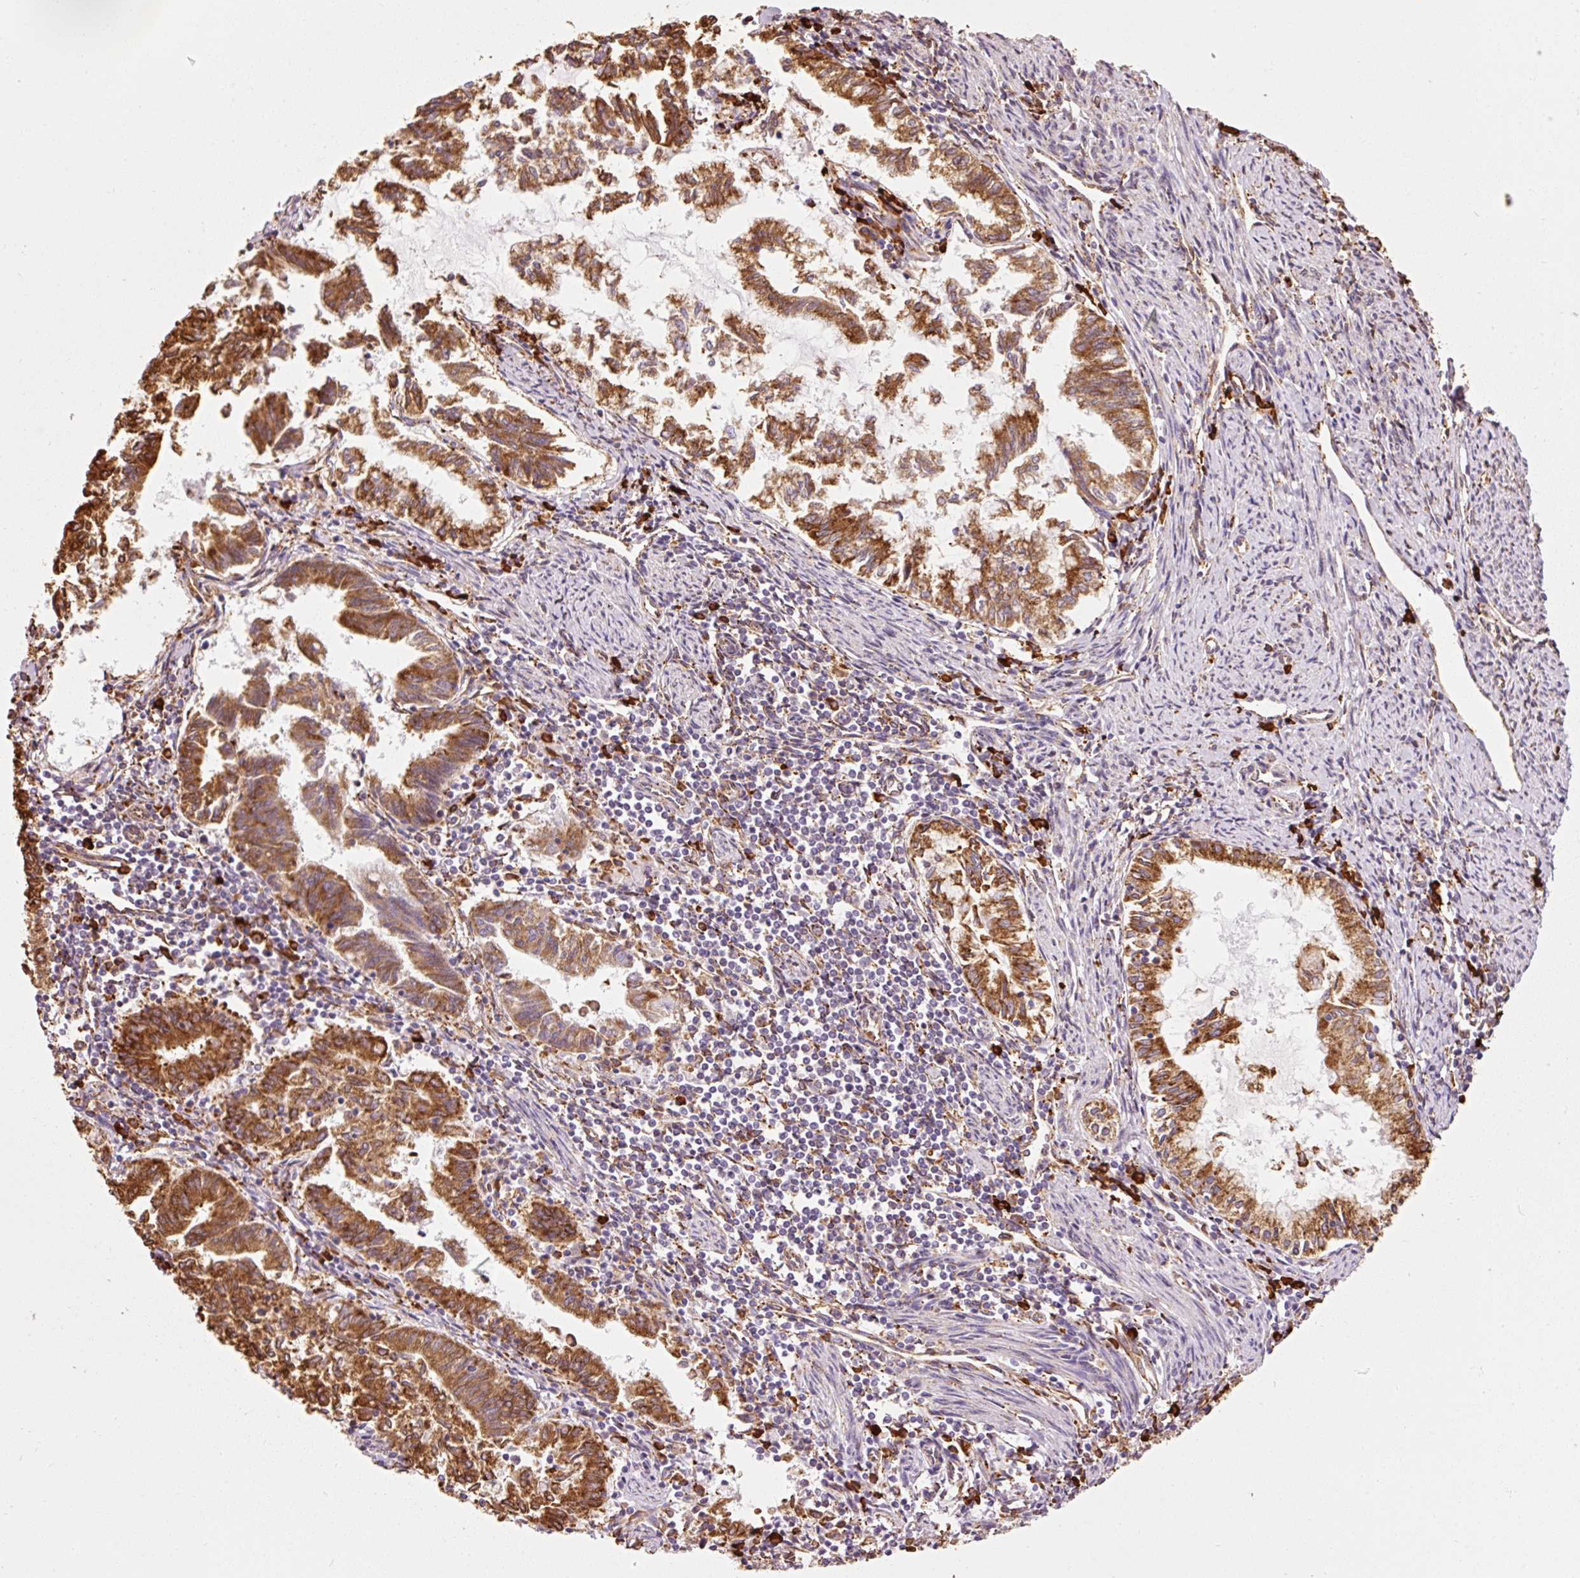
{"staining": {"intensity": "strong", "quantity": ">75%", "location": "cytoplasmic/membranous"}, "tissue": "endometrial cancer", "cell_type": "Tumor cells", "image_type": "cancer", "snomed": [{"axis": "morphology", "description": "Adenocarcinoma, NOS"}, {"axis": "topography", "description": "Endometrium"}], "caption": "Human adenocarcinoma (endometrial) stained for a protein (brown) shows strong cytoplasmic/membranous positive expression in approximately >75% of tumor cells.", "gene": "KLC1", "patient": {"sex": "female", "age": 79}}